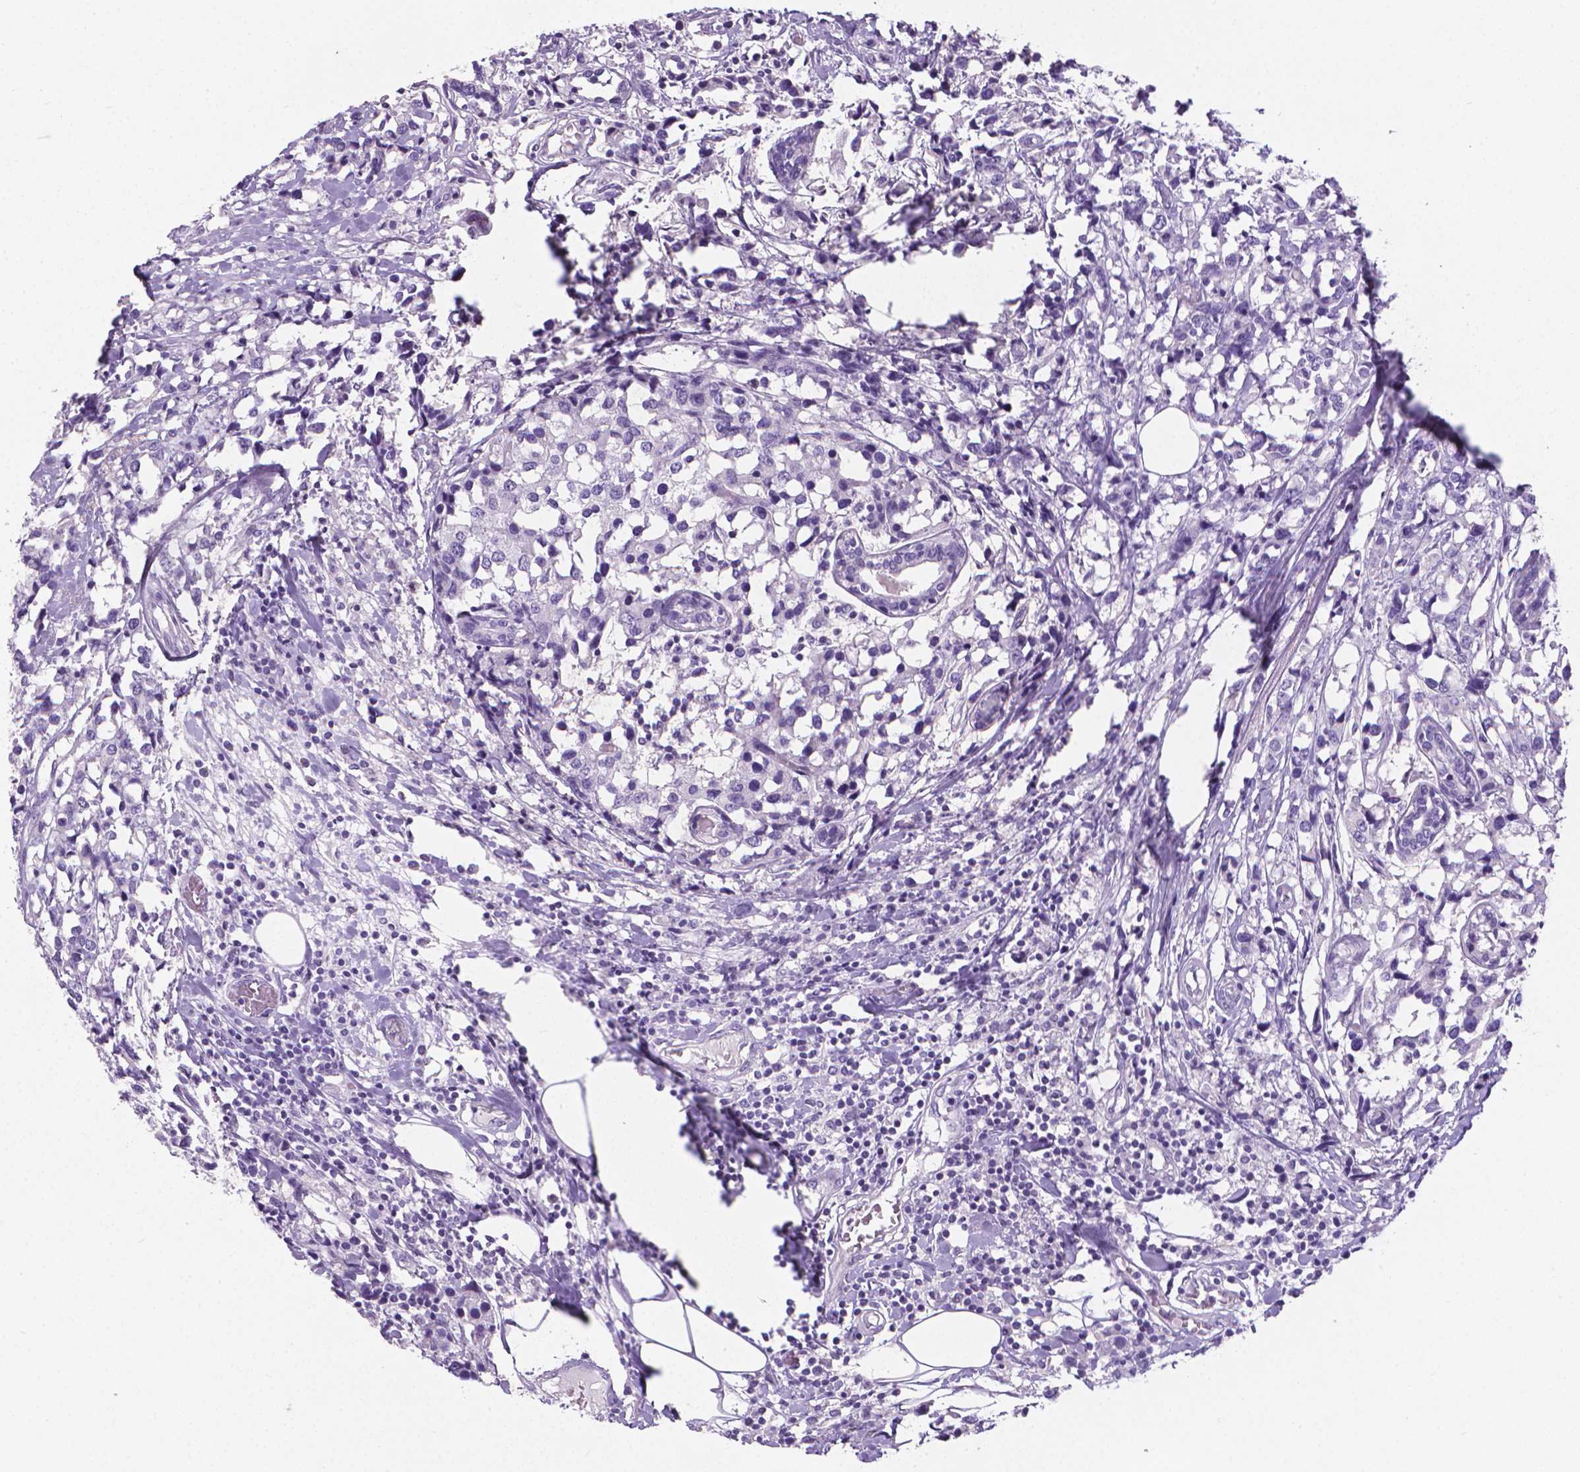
{"staining": {"intensity": "negative", "quantity": "none", "location": "none"}, "tissue": "breast cancer", "cell_type": "Tumor cells", "image_type": "cancer", "snomed": [{"axis": "morphology", "description": "Lobular carcinoma"}, {"axis": "topography", "description": "Breast"}], "caption": "The histopathology image exhibits no significant staining in tumor cells of breast cancer (lobular carcinoma). The staining was performed using DAB (3,3'-diaminobenzidine) to visualize the protein expression in brown, while the nuclei were stained in blue with hematoxylin (Magnification: 20x).", "gene": "XPNPEP2", "patient": {"sex": "female", "age": 59}}